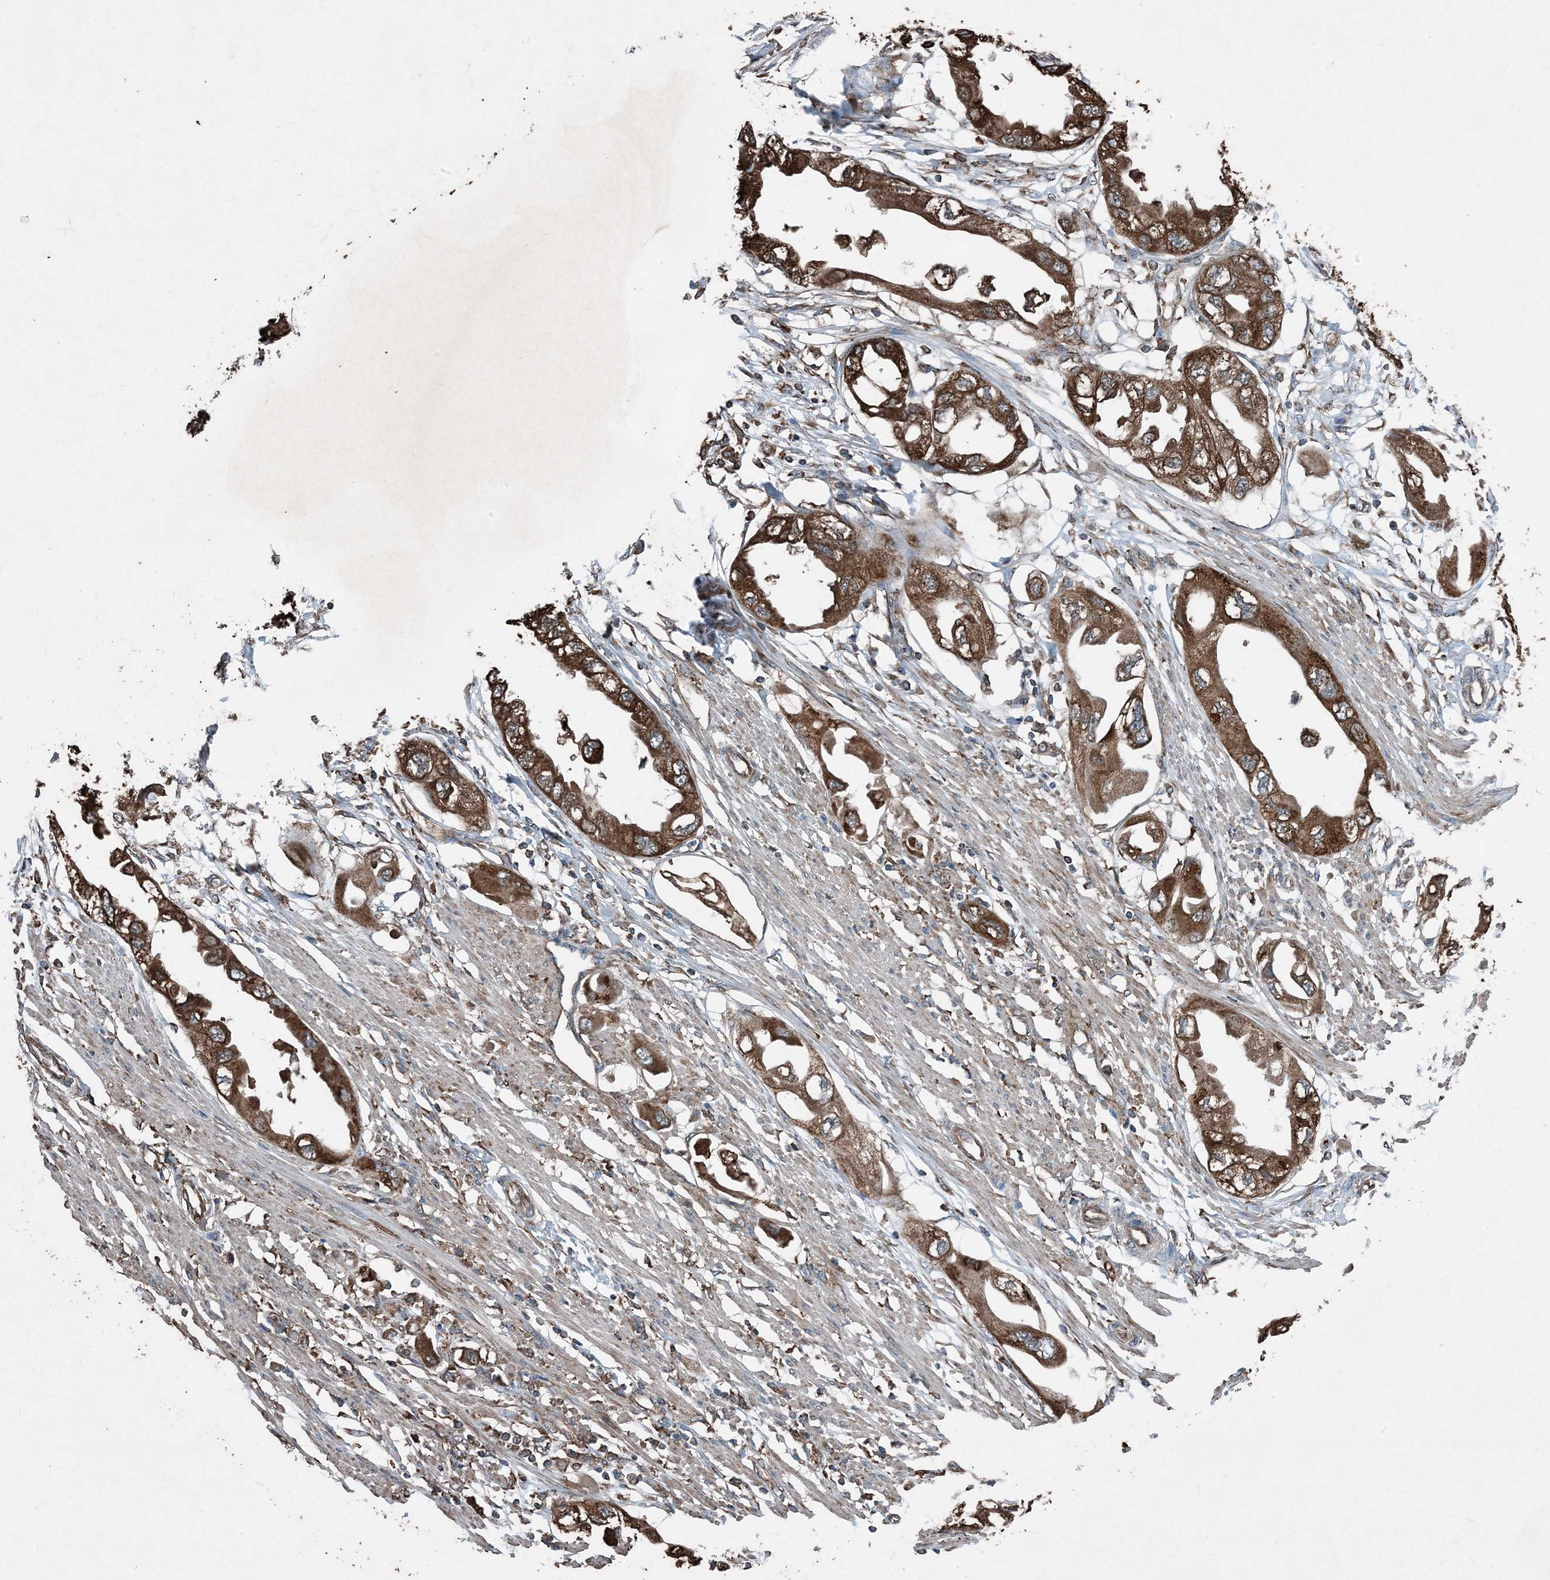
{"staining": {"intensity": "strong", "quantity": ">75%", "location": "cytoplasmic/membranous"}, "tissue": "endometrial cancer", "cell_type": "Tumor cells", "image_type": "cancer", "snomed": [{"axis": "morphology", "description": "Adenocarcinoma, NOS"}, {"axis": "topography", "description": "Endometrium"}], "caption": "Human endometrial adenocarcinoma stained with a brown dye exhibits strong cytoplasmic/membranous positive staining in about >75% of tumor cells.", "gene": "PDIA6", "patient": {"sex": "female", "age": 67}}